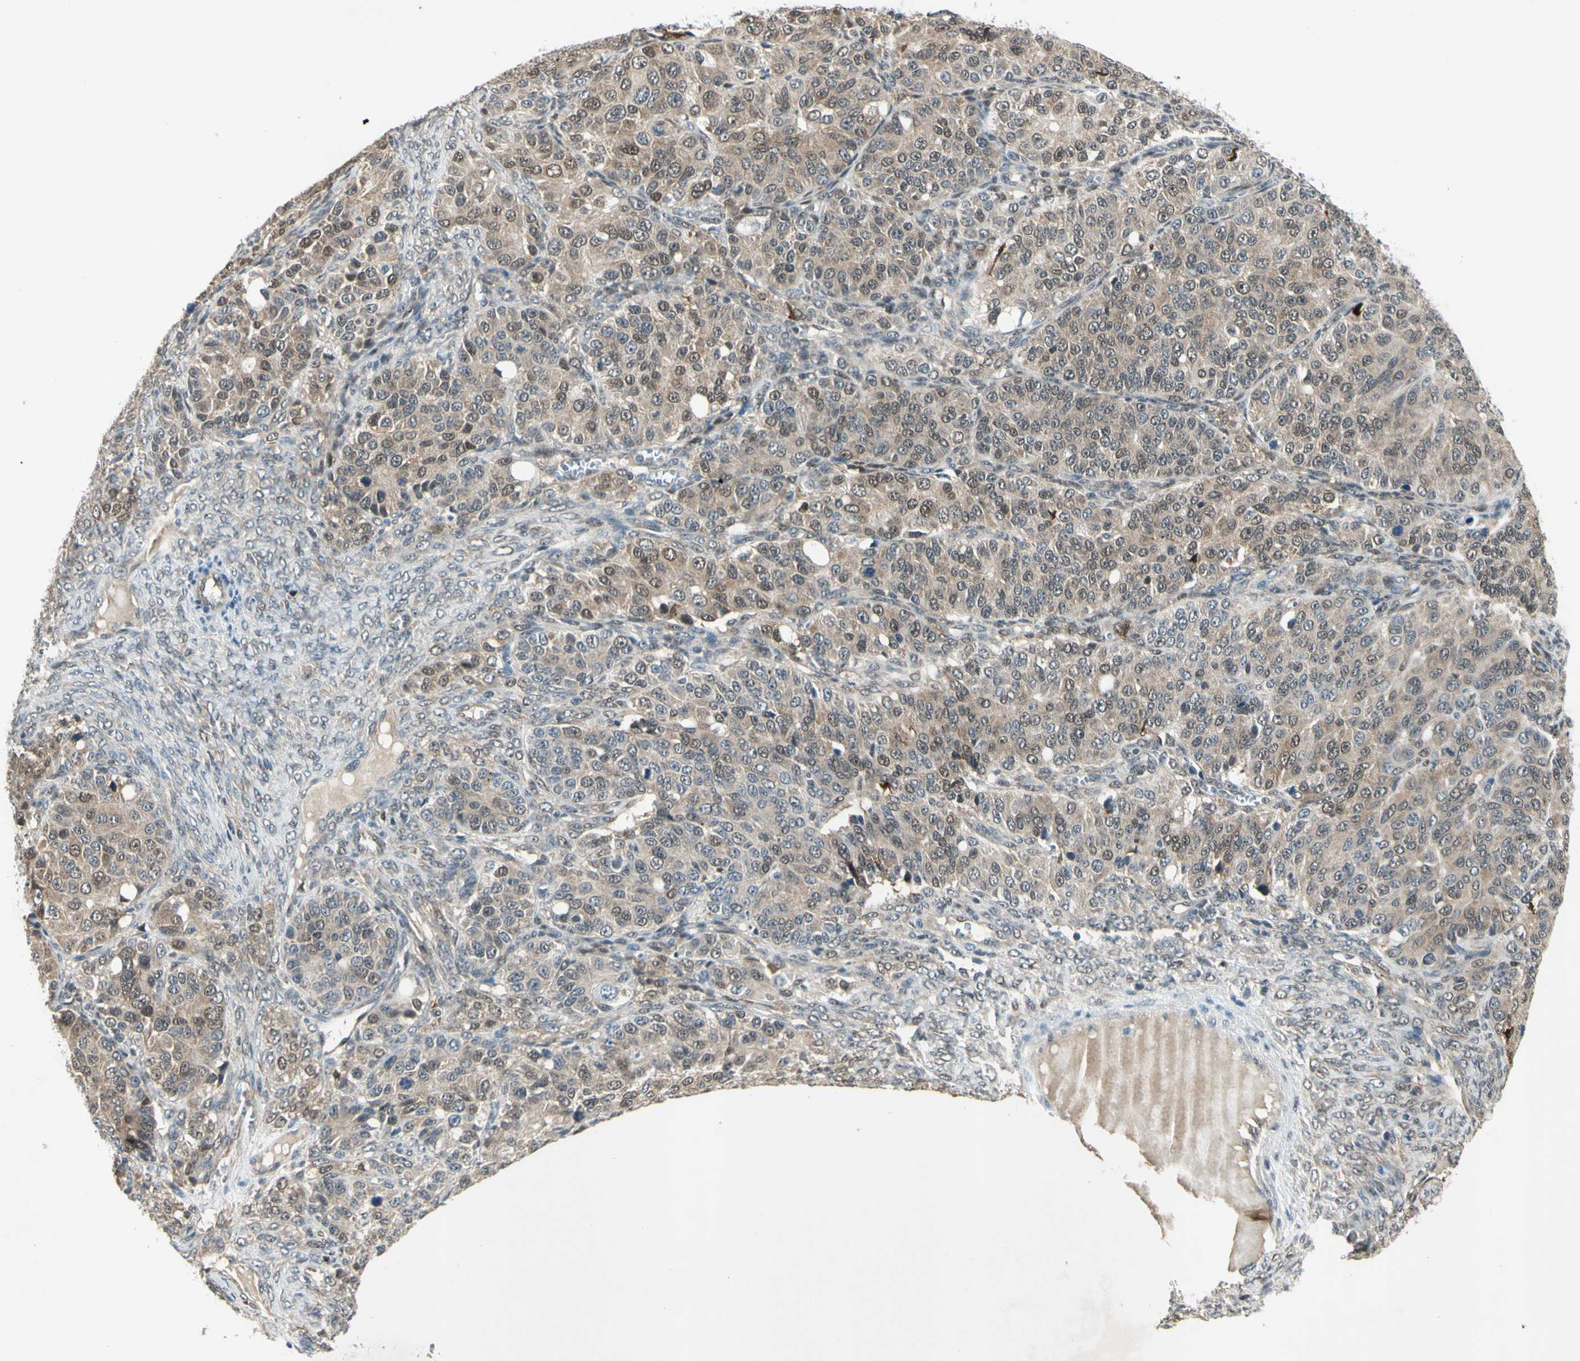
{"staining": {"intensity": "weak", "quantity": ">75%", "location": "cytoplasmic/membranous"}, "tissue": "ovarian cancer", "cell_type": "Tumor cells", "image_type": "cancer", "snomed": [{"axis": "morphology", "description": "Carcinoma, endometroid"}, {"axis": "topography", "description": "Ovary"}], "caption": "IHC staining of ovarian endometroid carcinoma, which shows low levels of weak cytoplasmic/membranous staining in approximately >75% of tumor cells indicating weak cytoplasmic/membranous protein expression. The staining was performed using DAB (brown) for protein detection and nuclei were counterstained in hematoxylin (blue).", "gene": "PSMD5", "patient": {"sex": "female", "age": 51}}